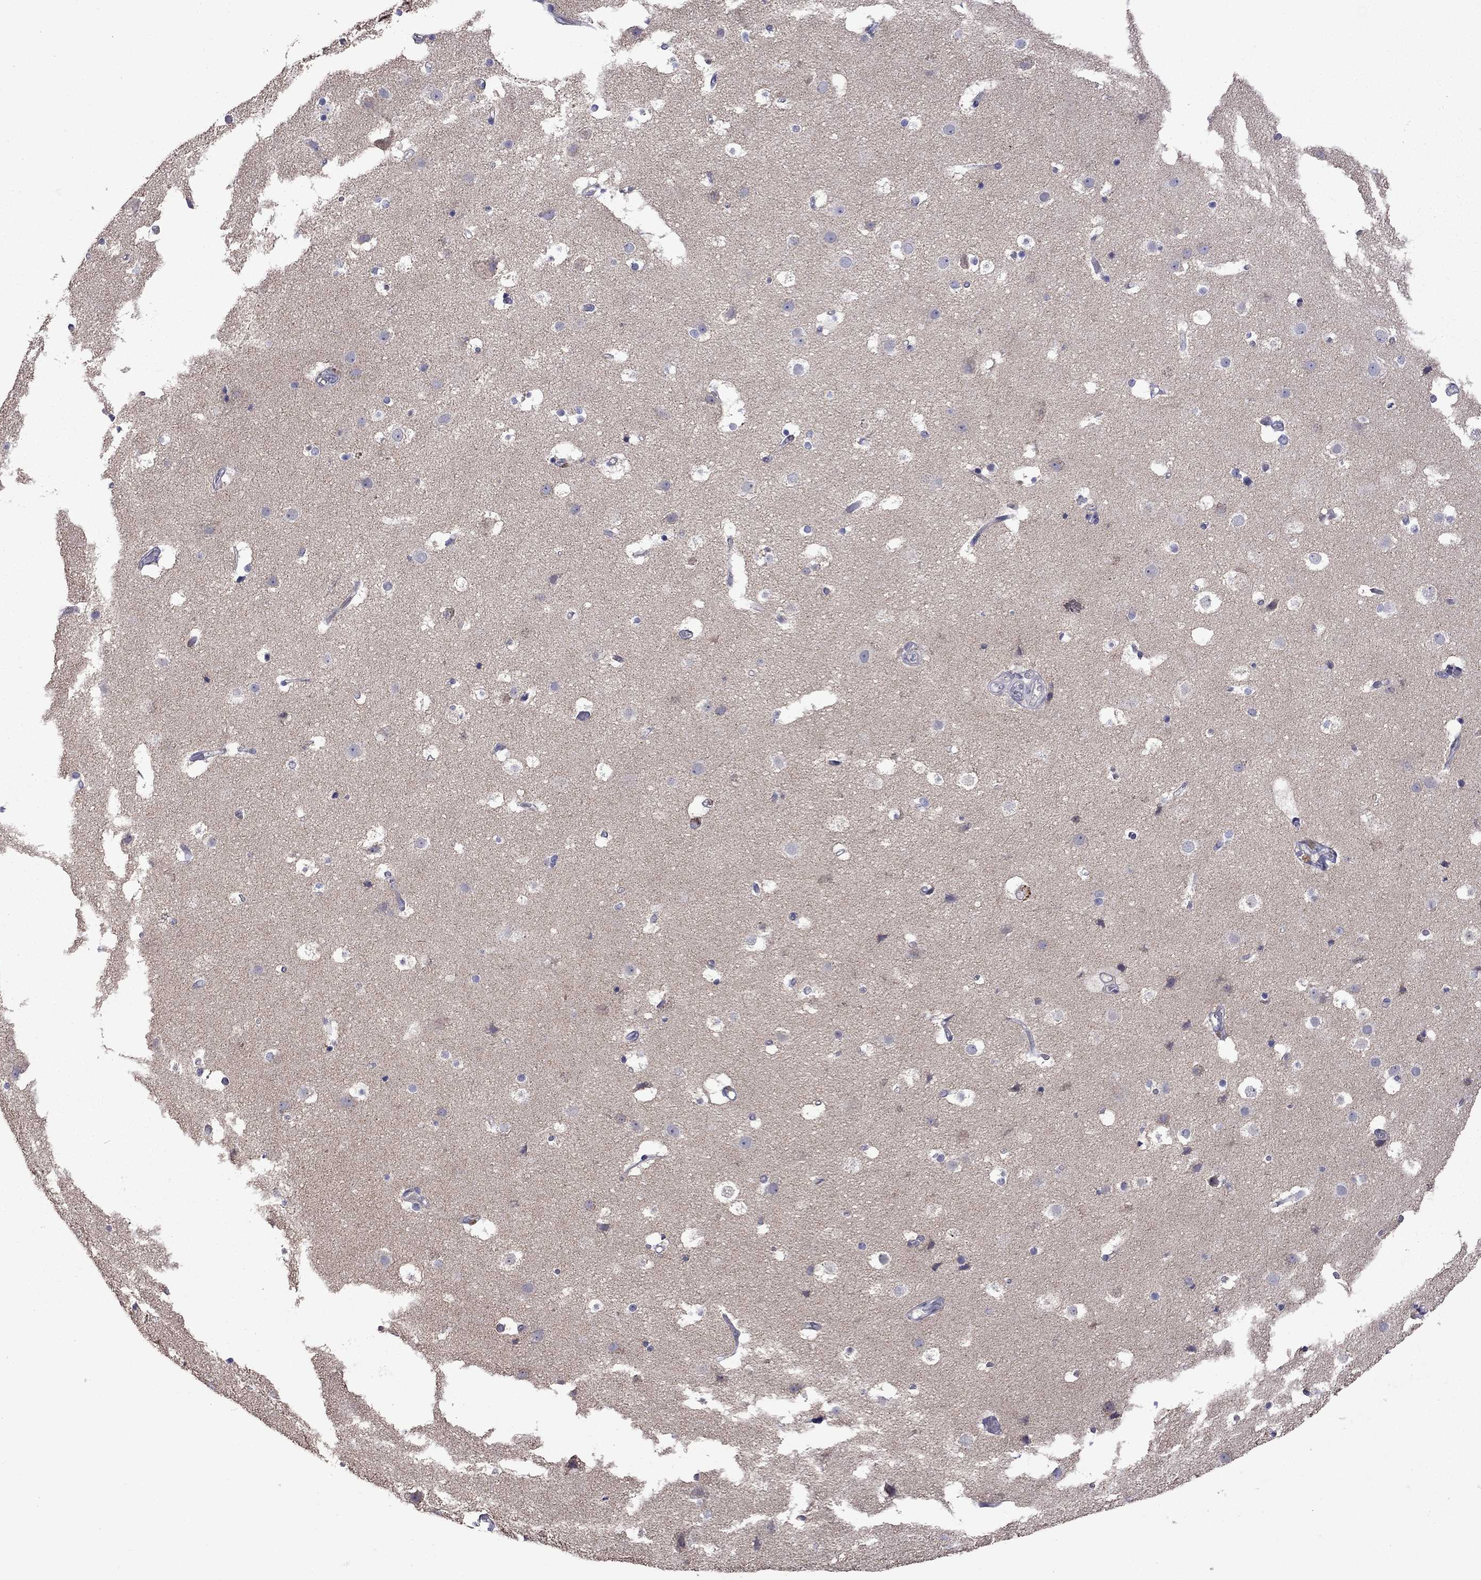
{"staining": {"intensity": "negative", "quantity": "none", "location": "none"}, "tissue": "cerebral cortex", "cell_type": "Endothelial cells", "image_type": "normal", "snomed": [{"axis": "morphology", "description": "Normal tissue, NOS"}, {"axis": "topography", "description": "Cerebral cortex"}], "caption": "An immunohistochemistry photomicrograph of normal cerebral cortex is shown. There is no staining in endothelial cells of cerebral cortex.", "gene": "RTP5", "patient": {"sex": "female", "age": 52}}